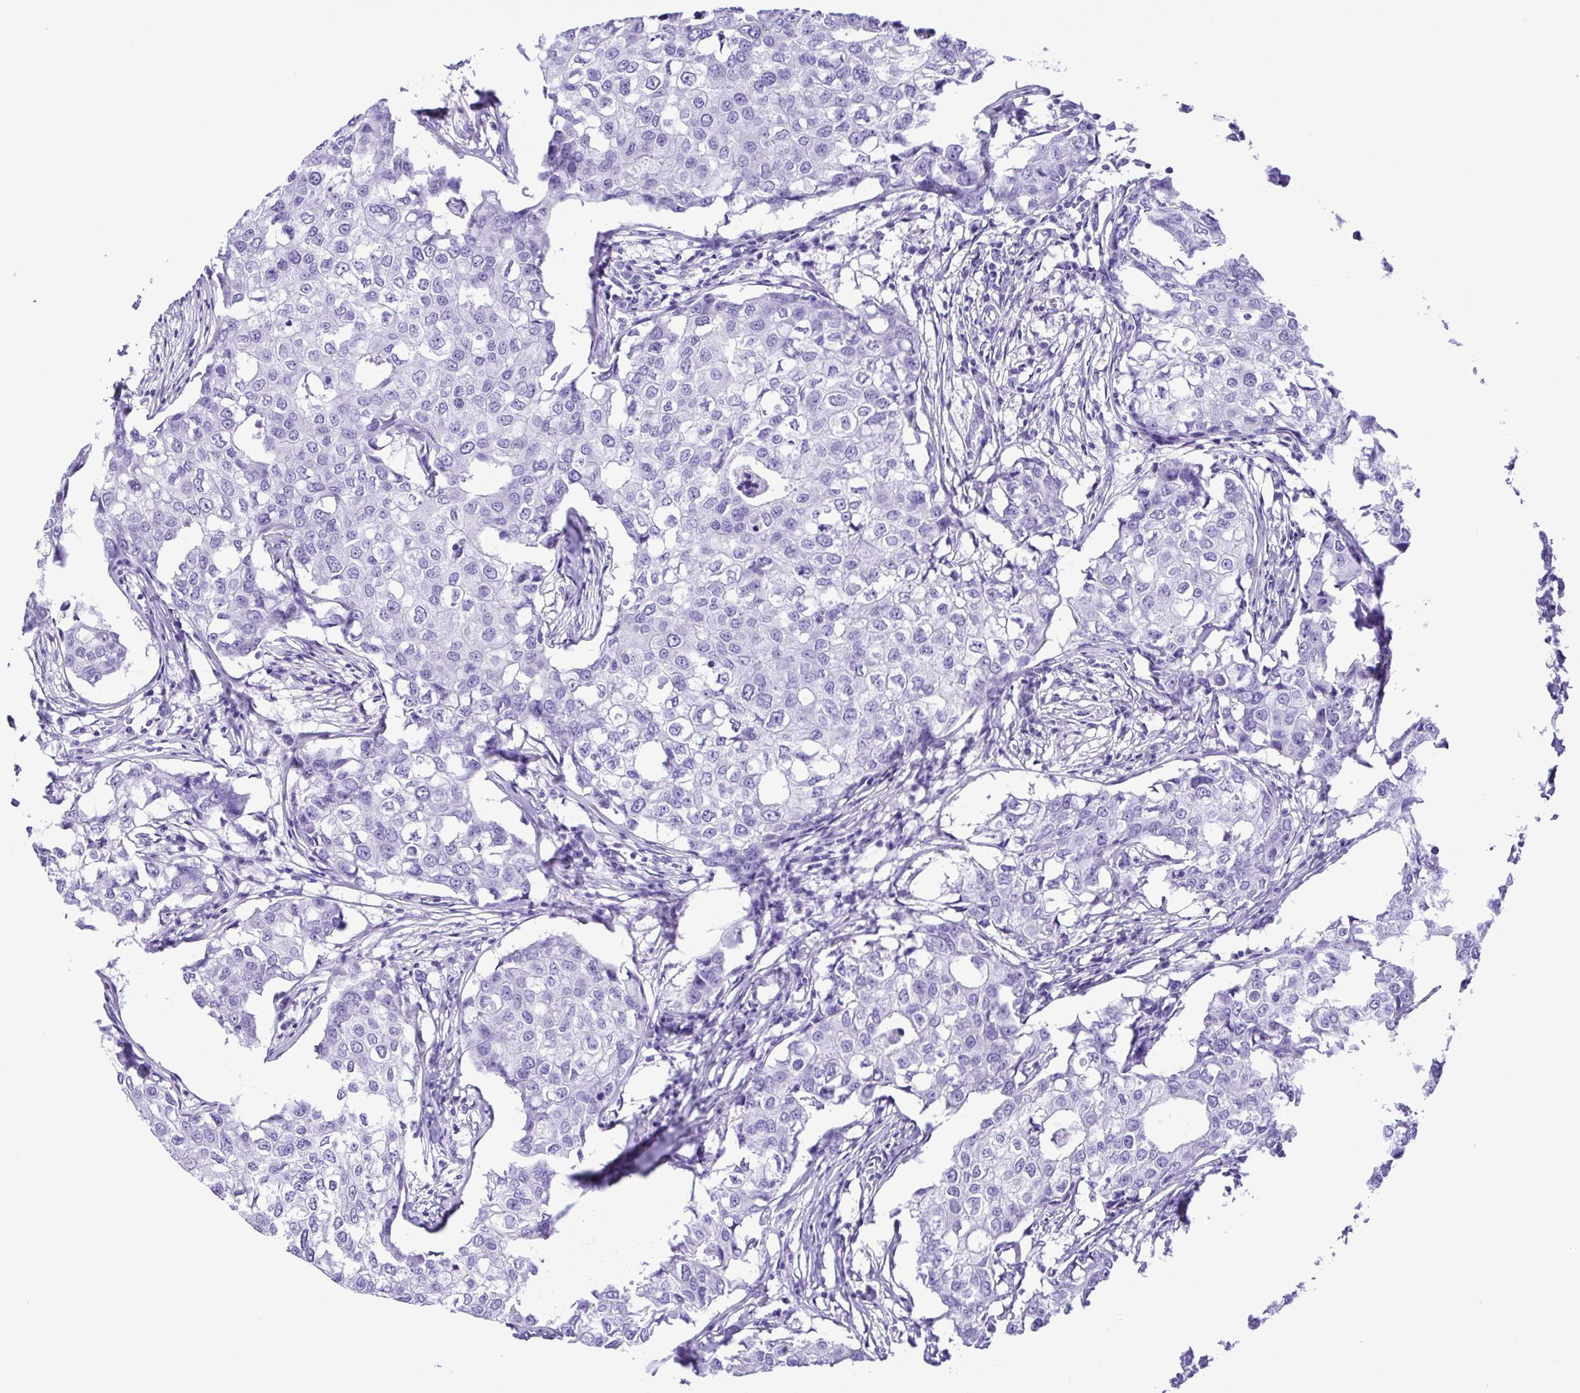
{"staining": {"intensity": "negative", "quantity": "none", "location": "none"}, "tissue": "breast cancer", "cell_type": "Tumor cells", "image_type": "cancer", "snomed": [{"axis": "morphology", "description": "Duct carcinoma"}, {"axis": "topography", "description": "Breast"}], "caption": "An IHC photomicrograph of breast cancer (invasive ductal carcinoma) is shown. There is no staining in tumor cells of breast cancer (invasive ductal carcinoma).", "gene": "ERP27", "patient": {"sex": "female", "age": 27}}